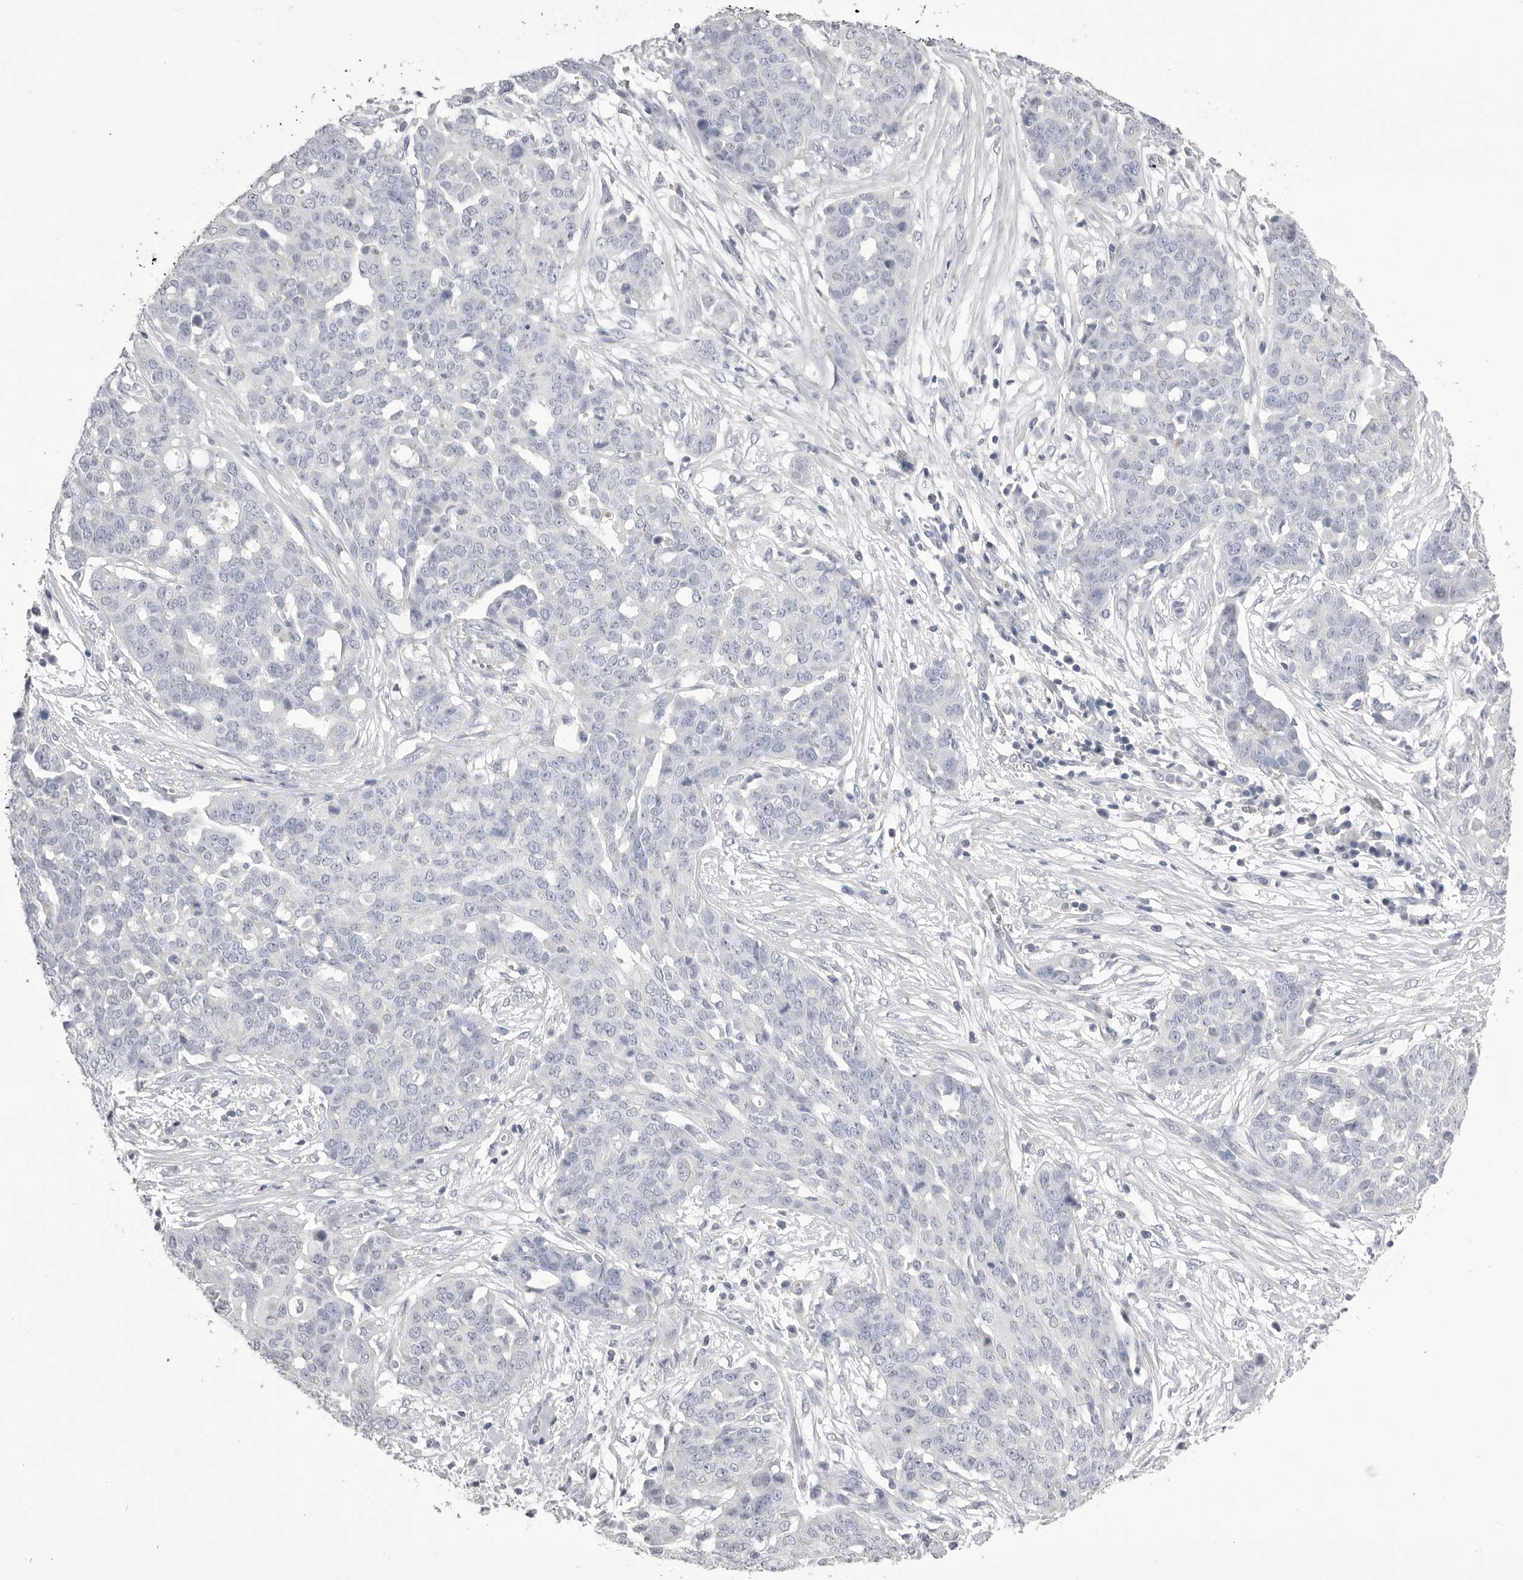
{"staining": {"intensity": "negative", "quantity": "none", "location": "none"}, "tissue": "ovarian cancer", "cell_type": "Tumor cells", "image_type": "cancer", "snomed": [{"axis": "morphology", "description": "Cystadenocarcinoma, serous, NOS"}, {"axis": "topography", "description": "Soft tissue"}, {"axis": "topography", "description": "Ovary"}], "caption": "The micrograph exhibits no staining of tumor cells in ovarian serous cystadenocarcinoma.", "gene": "CPB1", "patient": {"sex": "female", "age": 57}}